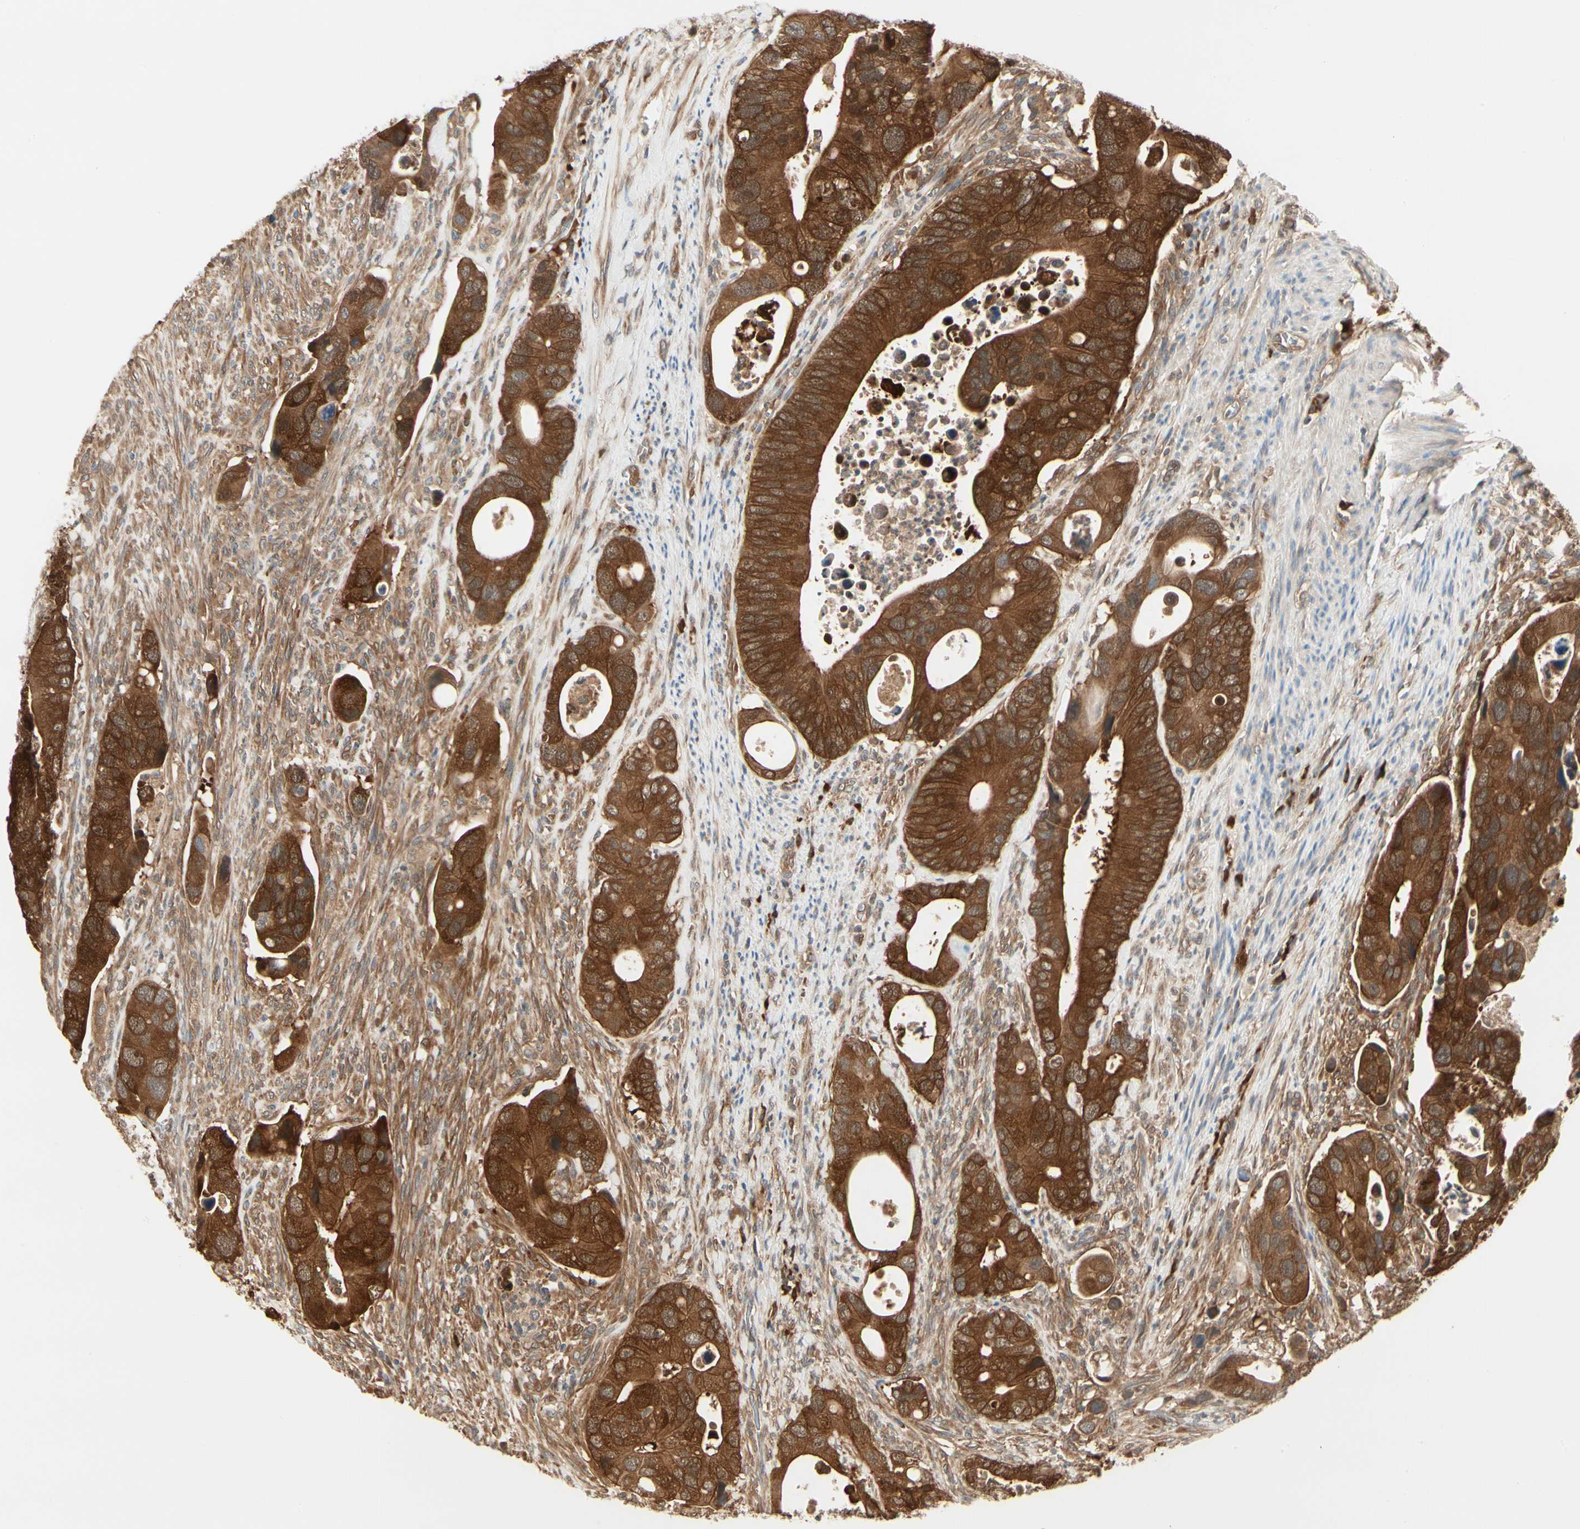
{"staining": {"intensity": "strong", "quantity": ">75%", "location": "cytoplasmic/membranous"}, "tissue": "colorectal cancer", "cell_type": "Tumor cells", "image_type": "cancer", "snomed": [{"axis": "morphology", "description": "Adenocarcinoma, NOS"}, {"axis": "topography", "description": "Rectum"}], "caption": "Tumor cells show strong cytoplasmic/membranous expression in approximately >75% of cells in adenocarcinoma (colorectal).", "gene": "NME1-NME2", "patient": {"sex": "female", "age": 57}}